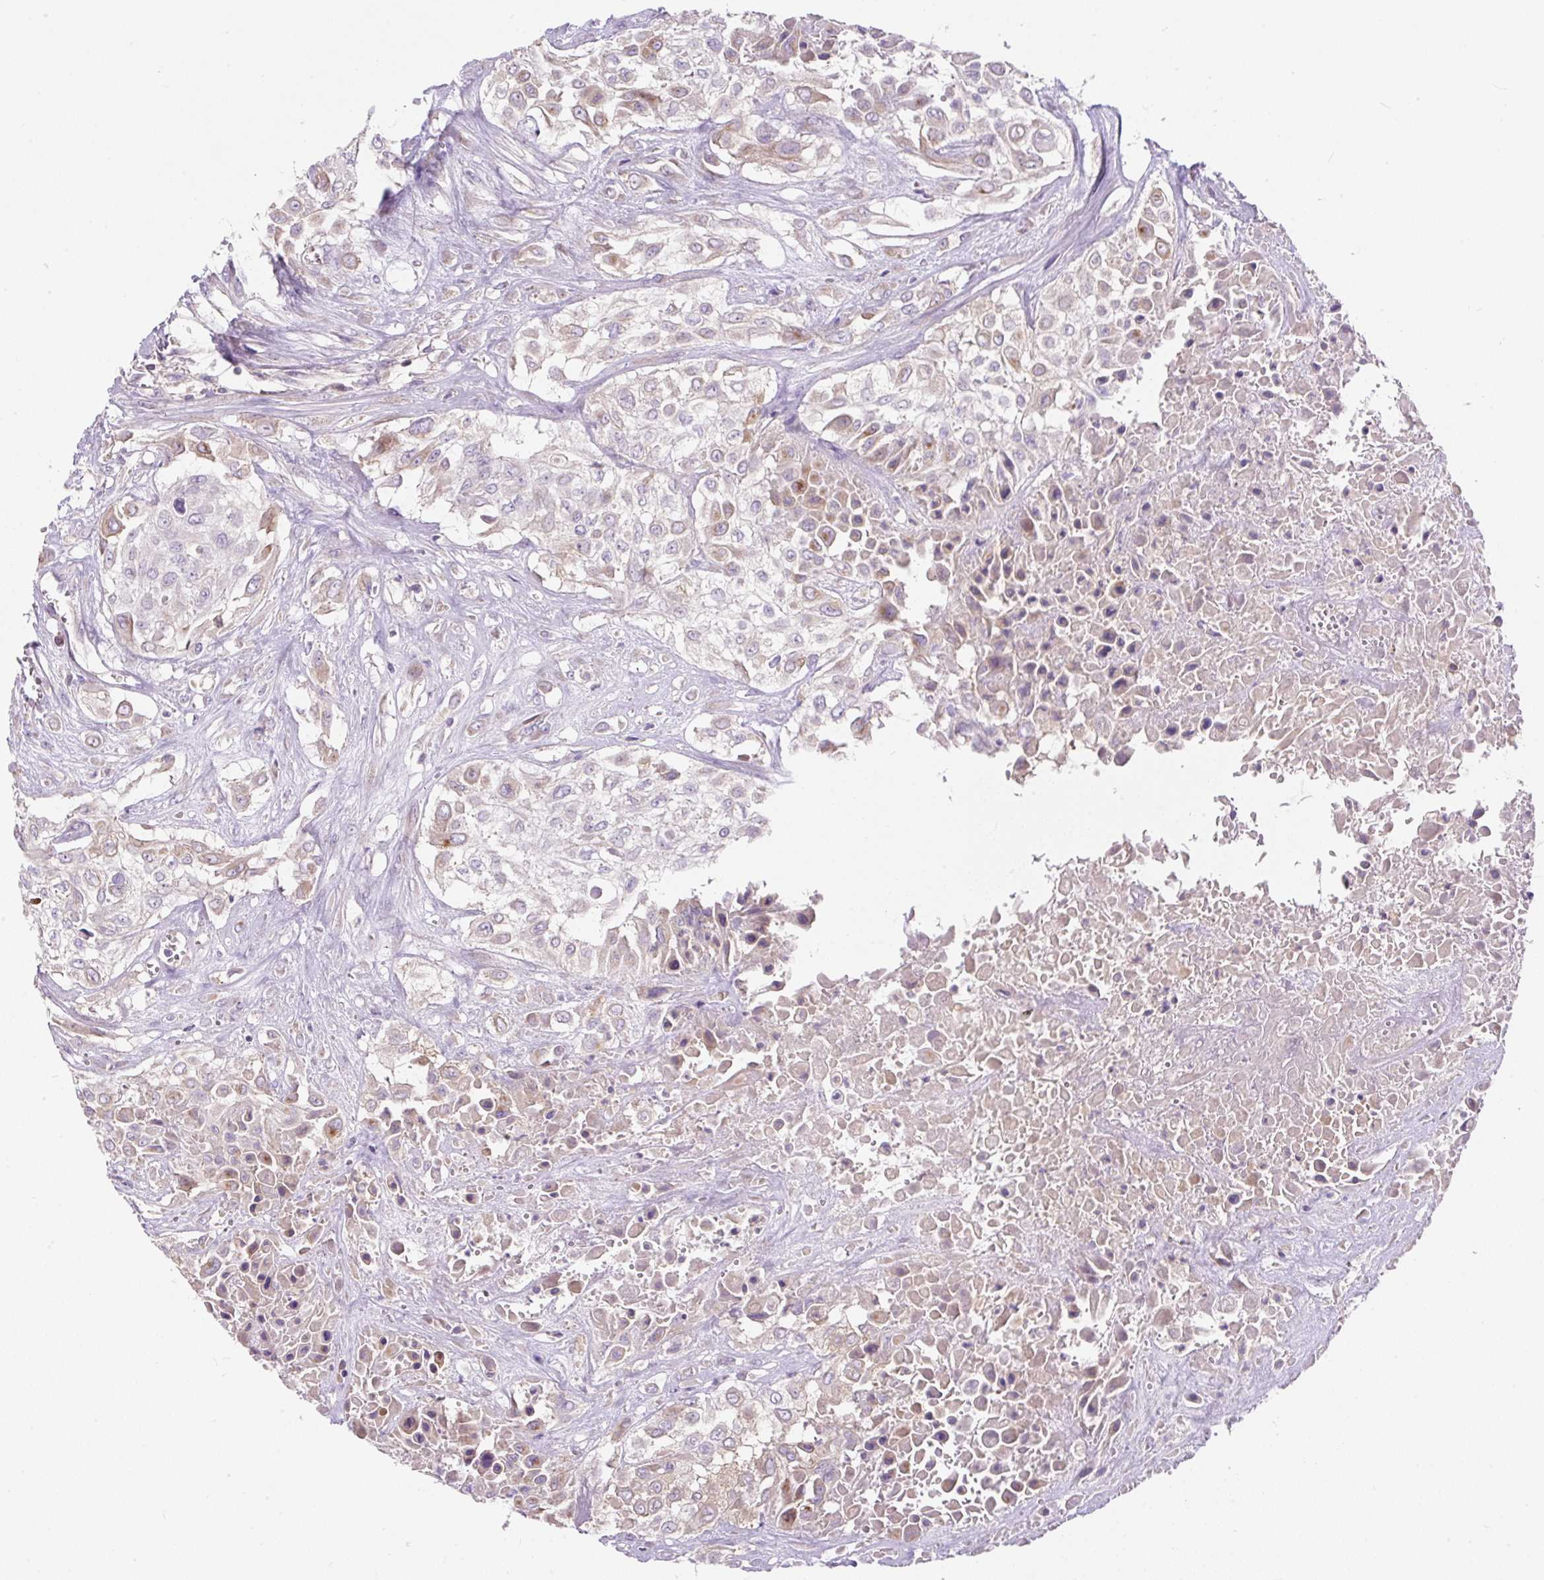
{"staining": {"intensity": "weak", "quantity": "<25%", "location": "cytoplasmic/membranous"}, "tissue": "urothelial cancer", "cell_type": "Tumor cells", "image_type": "cancer", "snomed": [{"axis": "morphology", "description": "Urothelial carcinoma, High grade"}, {"axis": "topography", "description": "Urinary bladder"}], "caption": "Immunohistochemical staining of human urothelial carcinoma (high-grade) displays no significant staining in tumor cells.", "gene": "SUSD5", "patient": {"sex": "male", "age": 57}}